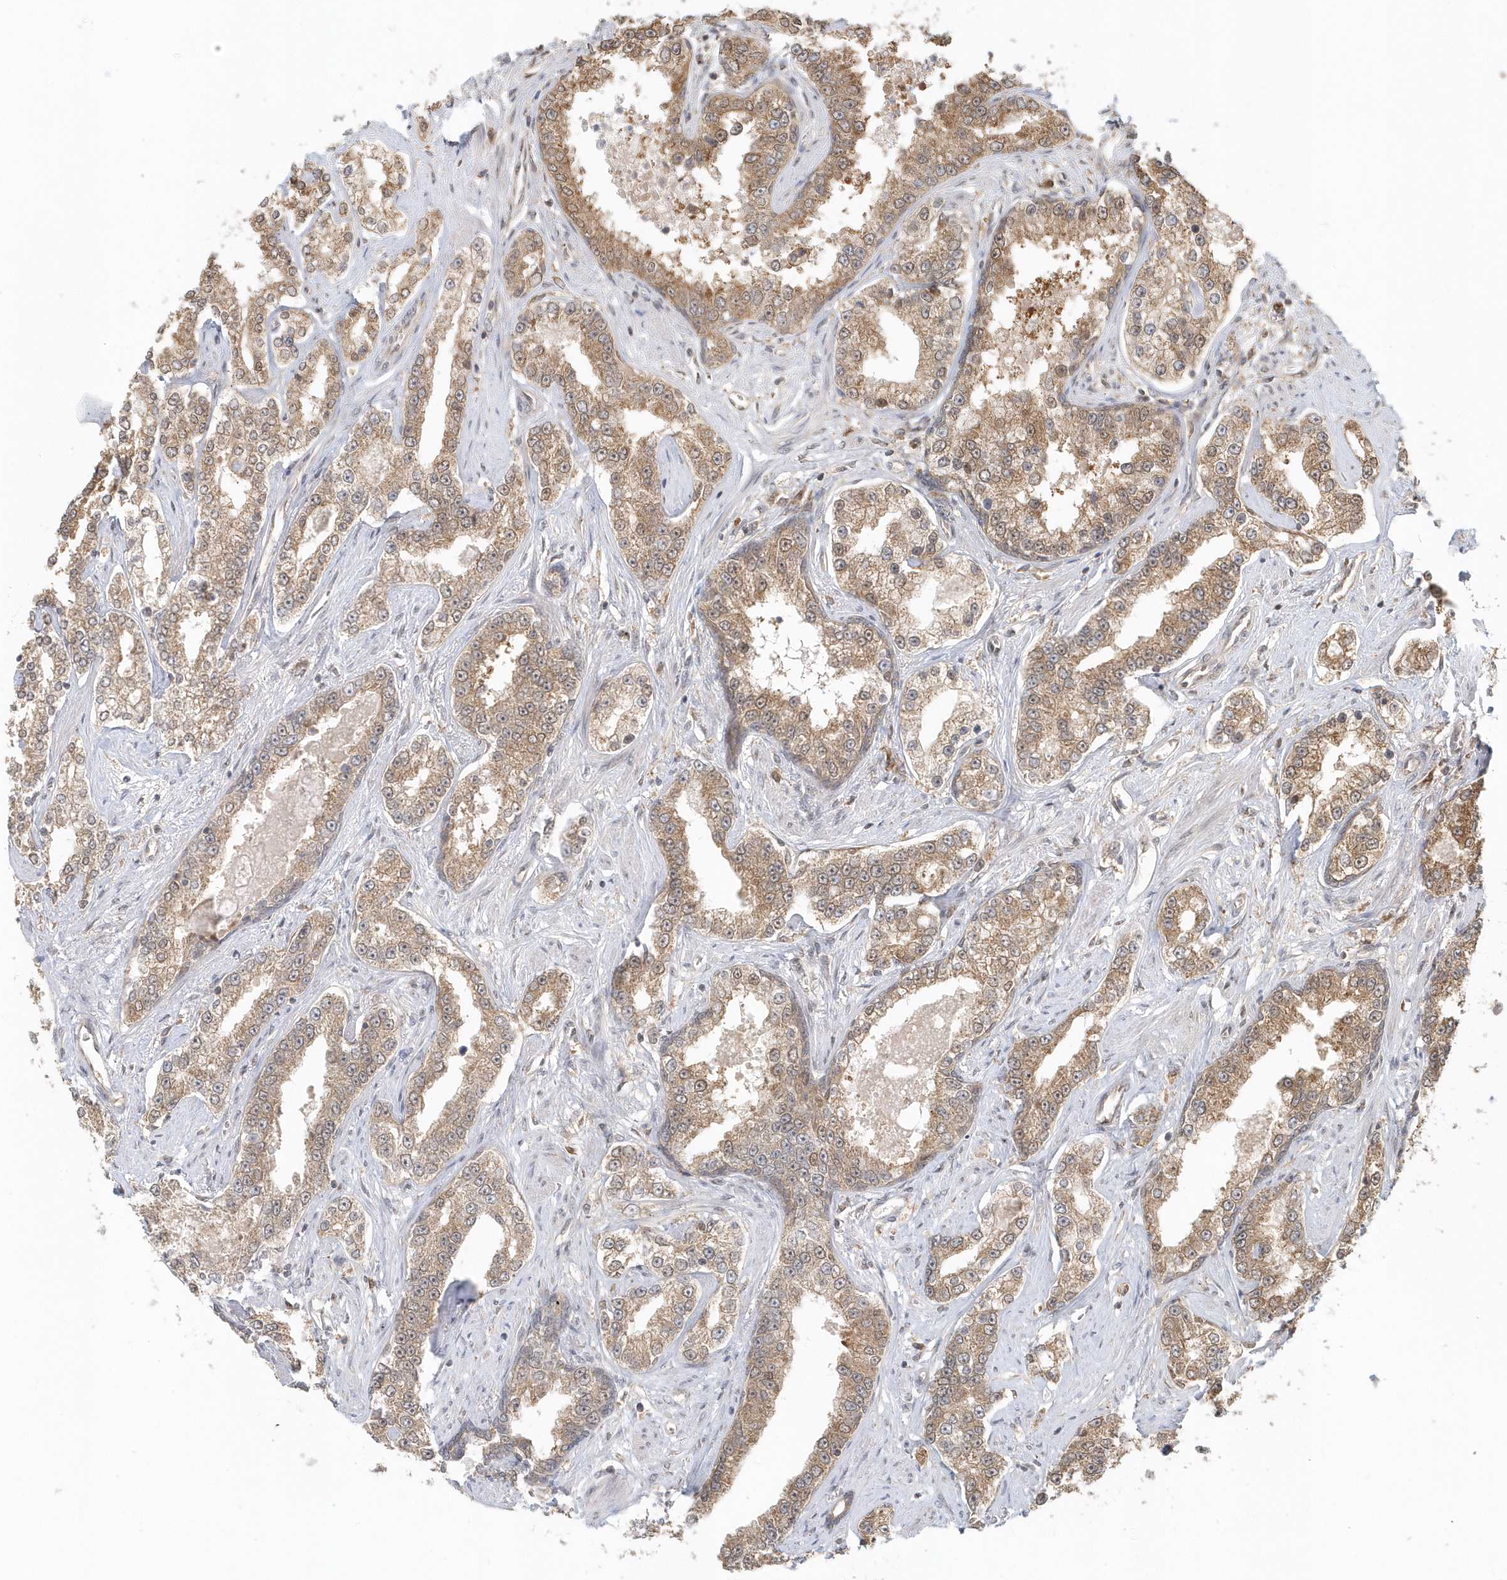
{"staining": {"intensity": "moderate", "quantity": ">75%", "location": "cytoplasmic/membranous"}, "tissue": "prostate cancer", "cell_type": "Tumor cells", "image_type": "cancer", "snomed": [{"axis": "morphology", "description": "Normal tissue, NOS"}, {"axis": "morphology", "description": "Adenocarcinoma, High grade"}, {"axis": "topography", "description": "Prostate"}], "caption": "Human prostate cancer stained for a protein (brown) demonstrates moderate cytoplasmic/membranous positive expression in about >75% of tumor cells.", "gene": "PSMD6", "patient": {"sex": "male", "age": 83}}